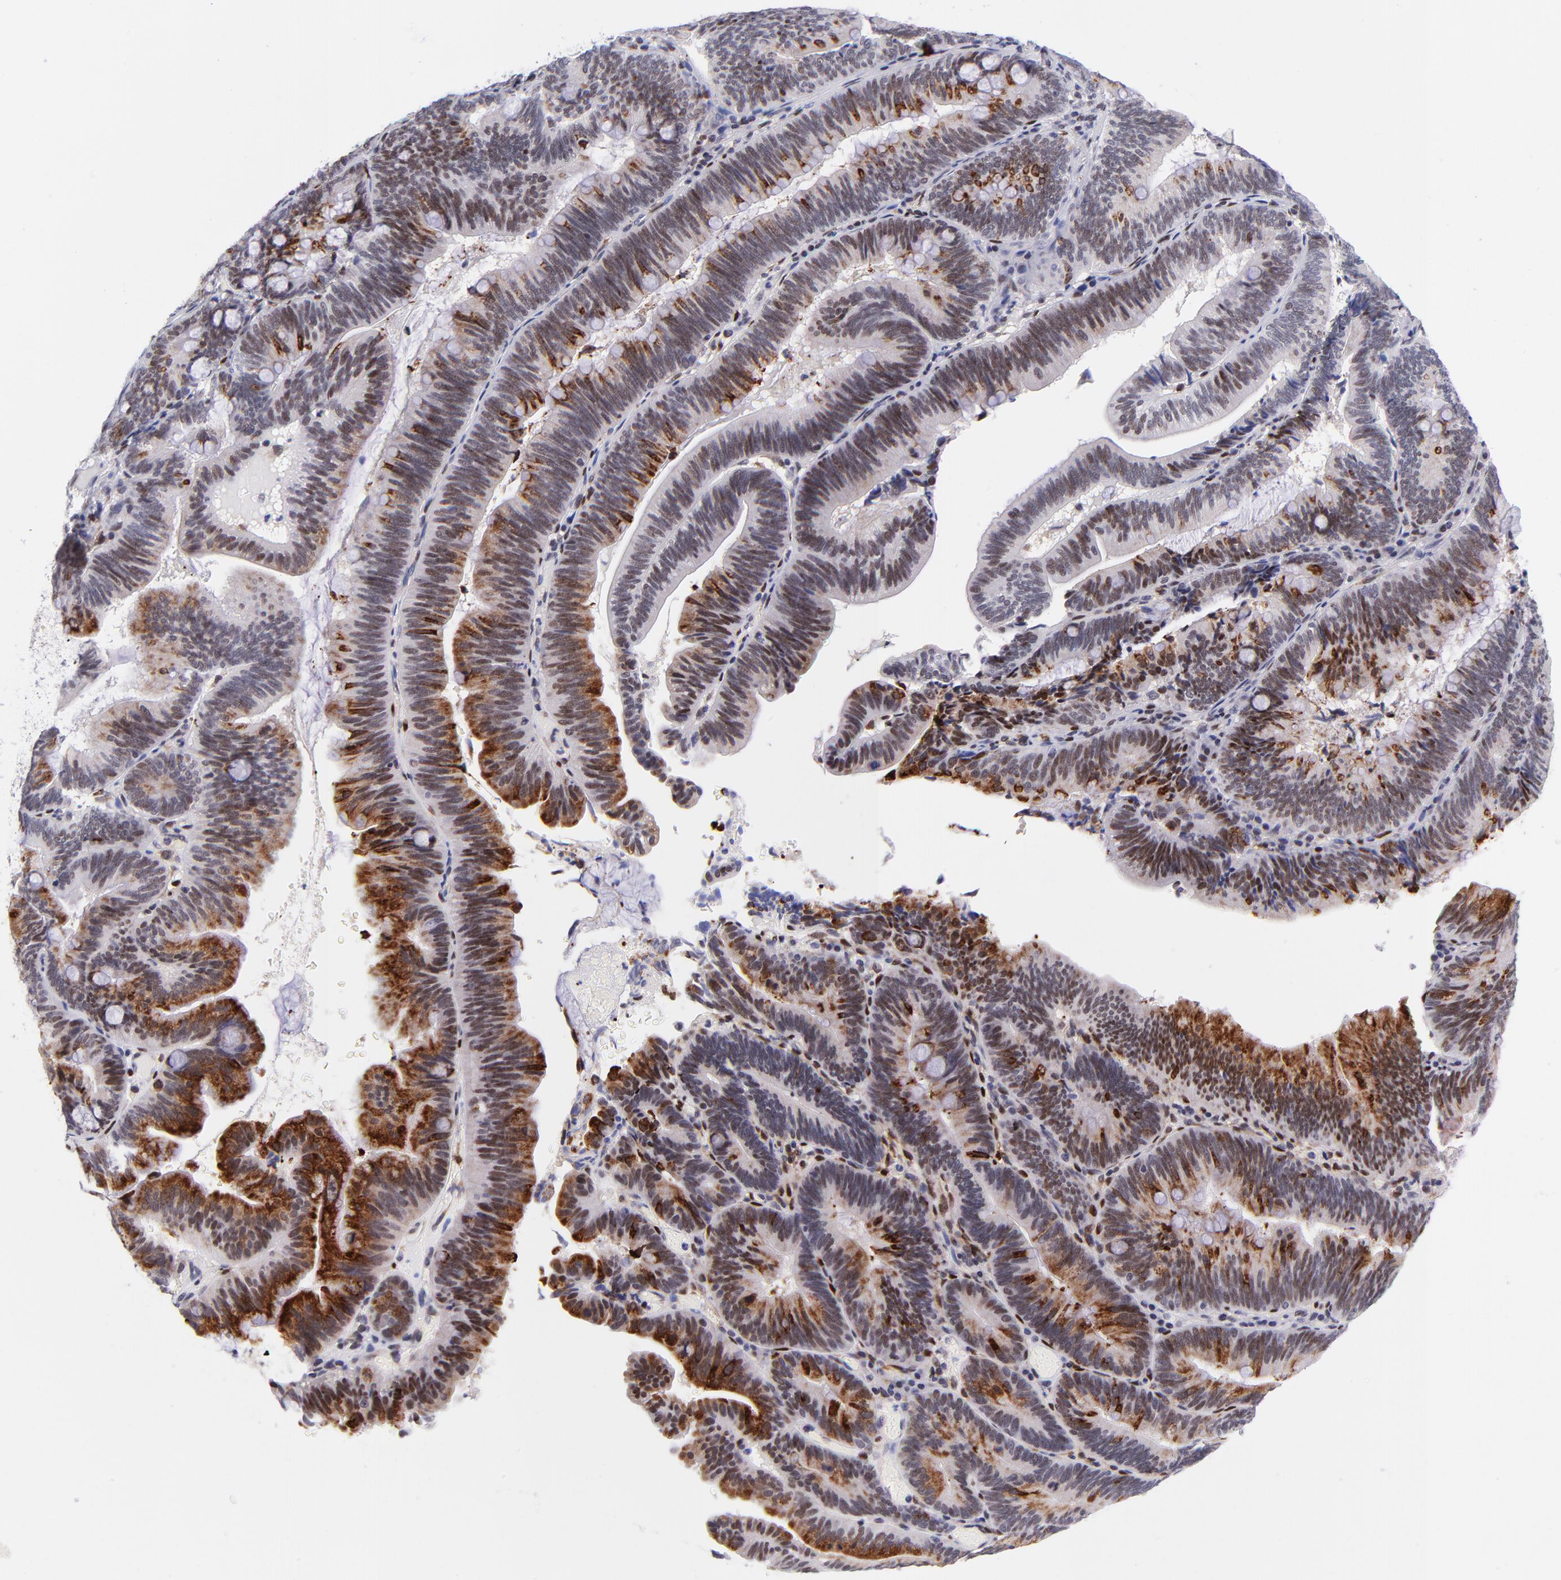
{"staining": {"intensity": "moderate", "quantity": ">75%", "location": "cytoplasmic/membranous,nuclear"}, "tissue": "pancreatic cancer", "cell_type": "Tumor cells", "image_type": "cancer", "snomed": [{"axis": "morphology", "description": "Adenocarcinoma, NOS"}, {"axis": "topography", "description": "Pancreas"}], "caption": "Protein expression analysis of human pancreatic cancer (adenocarcinoma) reveals moderate cytoplasmic/membranous and nuclear positivity in approximately >75% of tumor cells. (IHC, brightfield microscopy, high magnification).", "gene": "SOX6", "patient": {"sex": "male", "age": 82}}